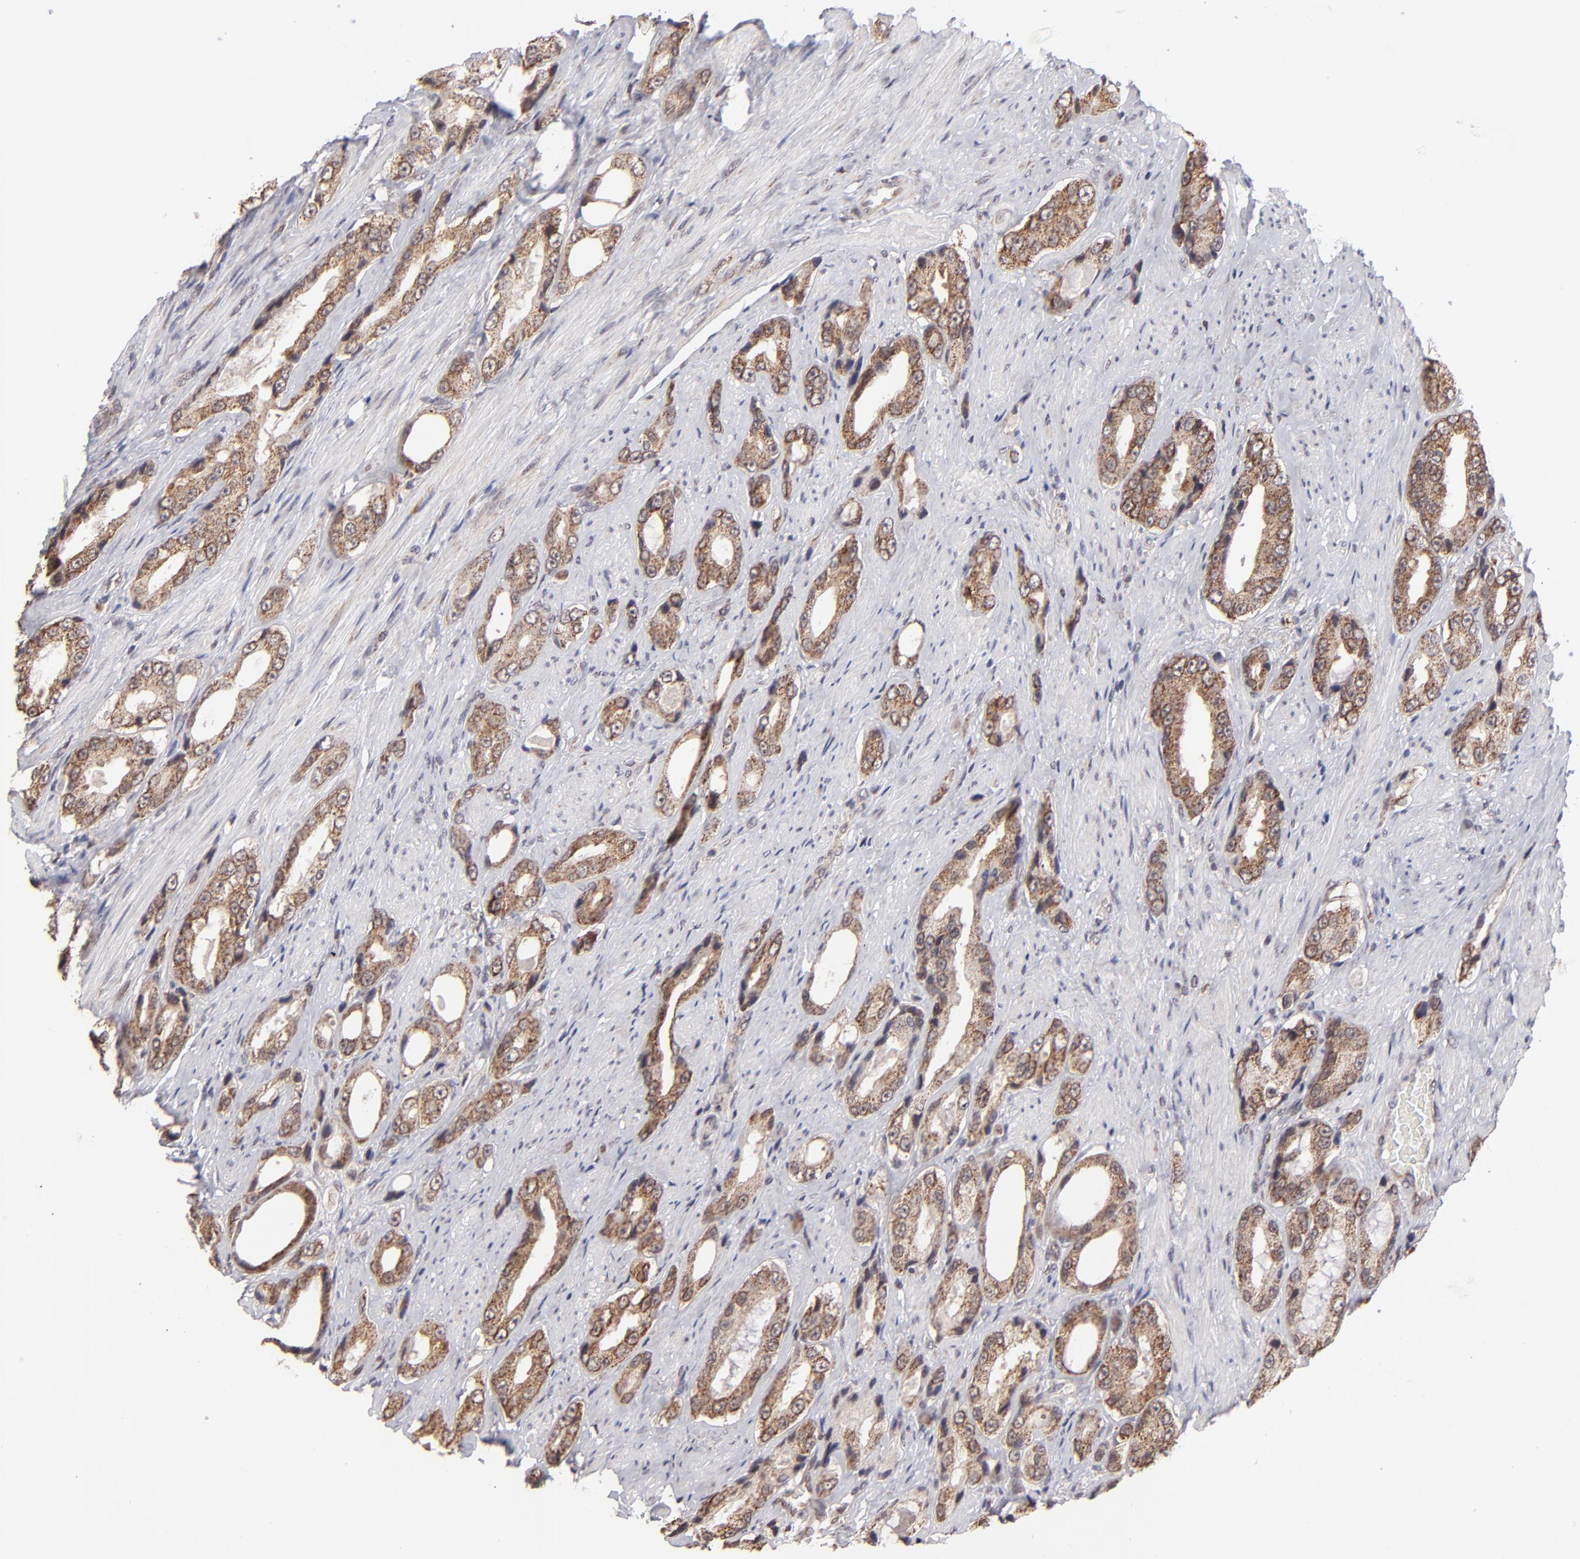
{"staining": {"intensity": "weak", "quantity": ">75%", "location": "cytoplasmic/membranous"}, "tissue": "prostate cancer", "cell_type": "Tumor cells", "image_type": "cancer", "snomed": [{"axis": "morphology", "description": "Adenocarcinoma, Medium grade"}, {"axis": "topography", "description": "Prostate"}], "caption": "A brown stain shows weak cytoplasmic/membranous expression of a protein in human prostate cancer (adenocarcinoma (medium-grade)) tumor cells.", "gene": "SLC15A1", "patient": {"sex": "male", "age": 60}}